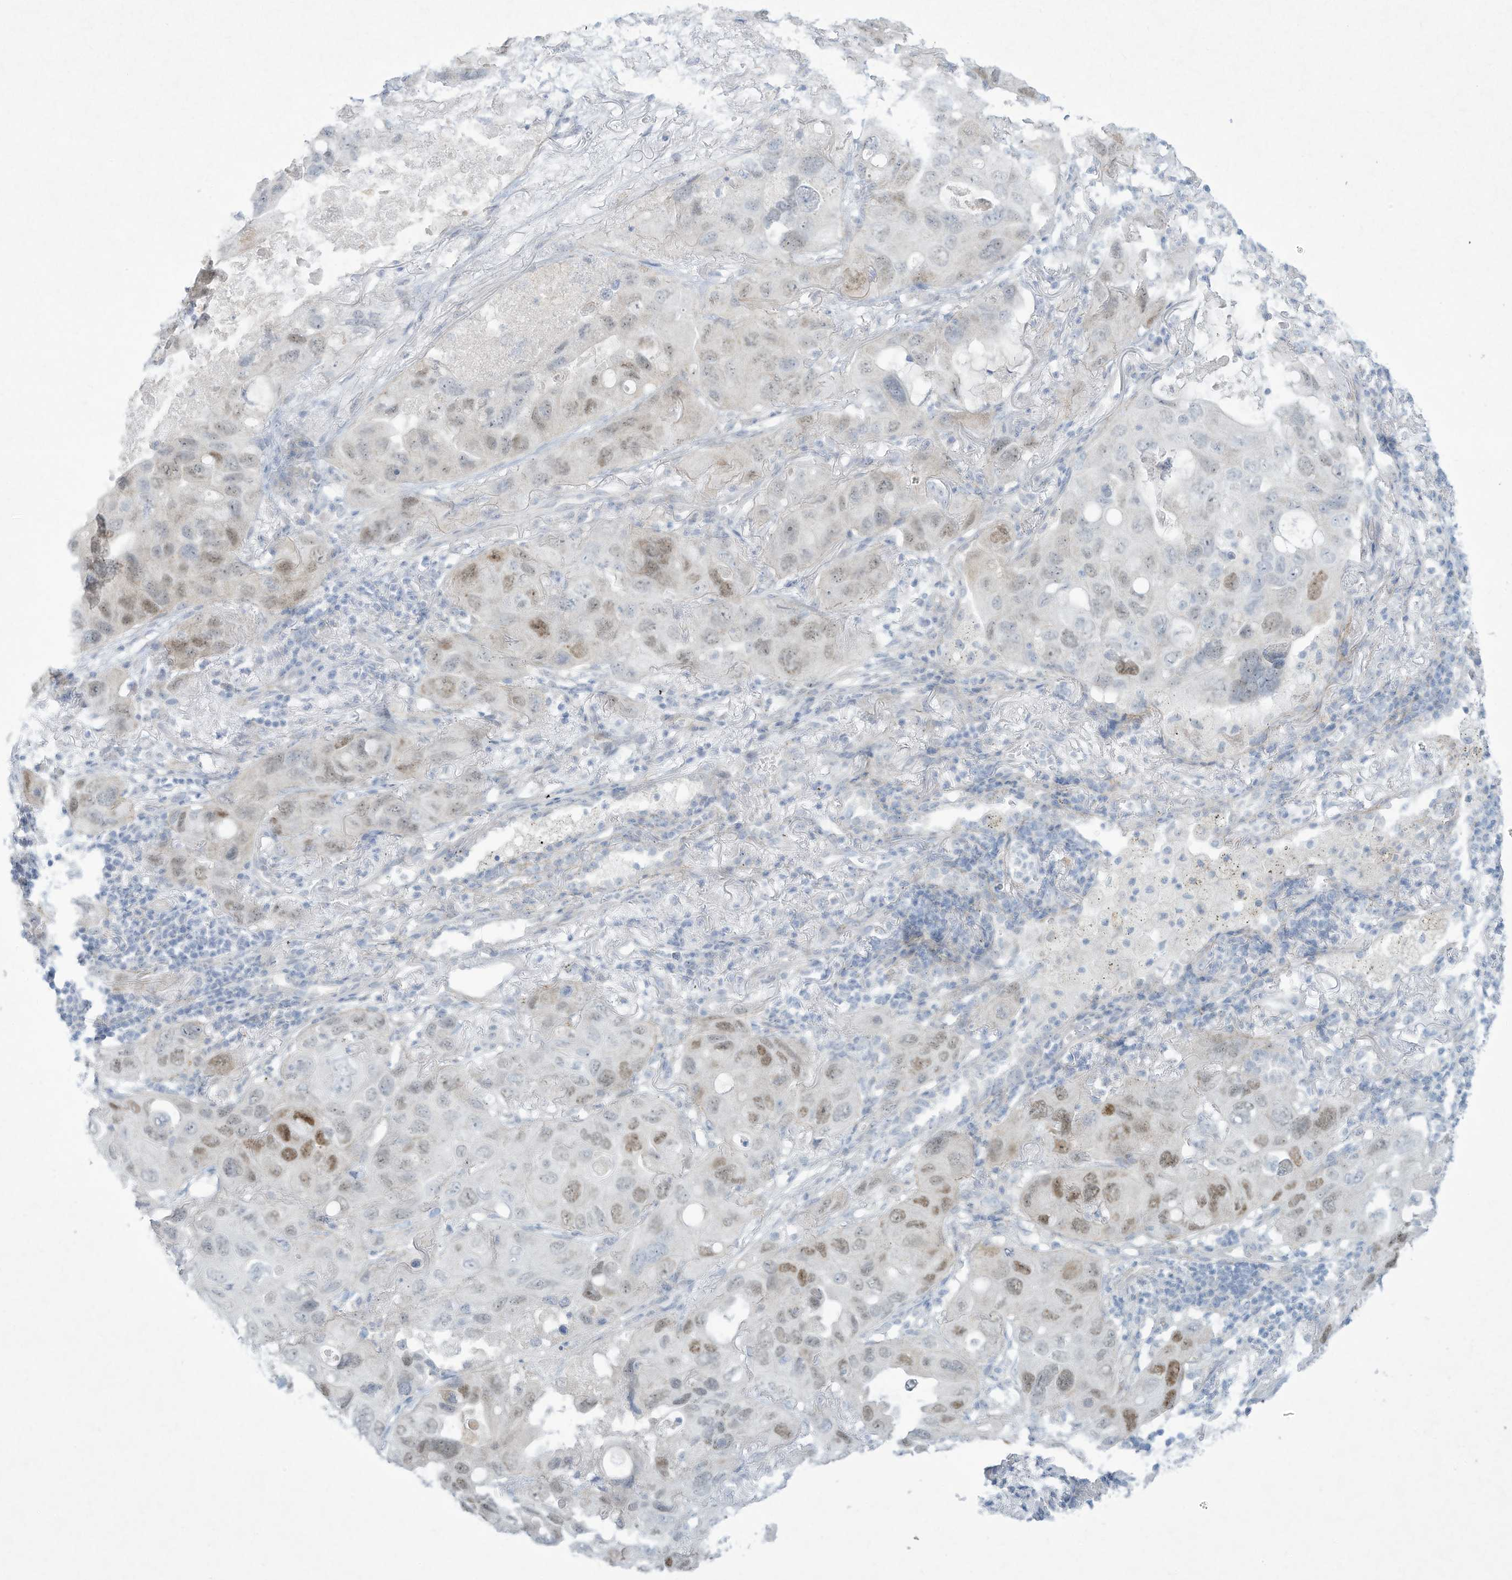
{"staining": {"intensity": "moderate", "quantity": "<25%", "location": "nuclear"}, "tissue": "lung cancer", "cell_type": "Tumor cells", "image_type": "cancer", "snomed": [{"axis": "morphology", "description": "Squamous cell carcinoma, NOS"}, {"axis": "topography", "description": "Lung"}], "caption": "Lung cancer (squamous cell carcinoma) tissue shows moderate nuclear positivity in about <25% of tumor cells", "gene": "PAX6", "patient": {"sex": "female", "age": 73}}